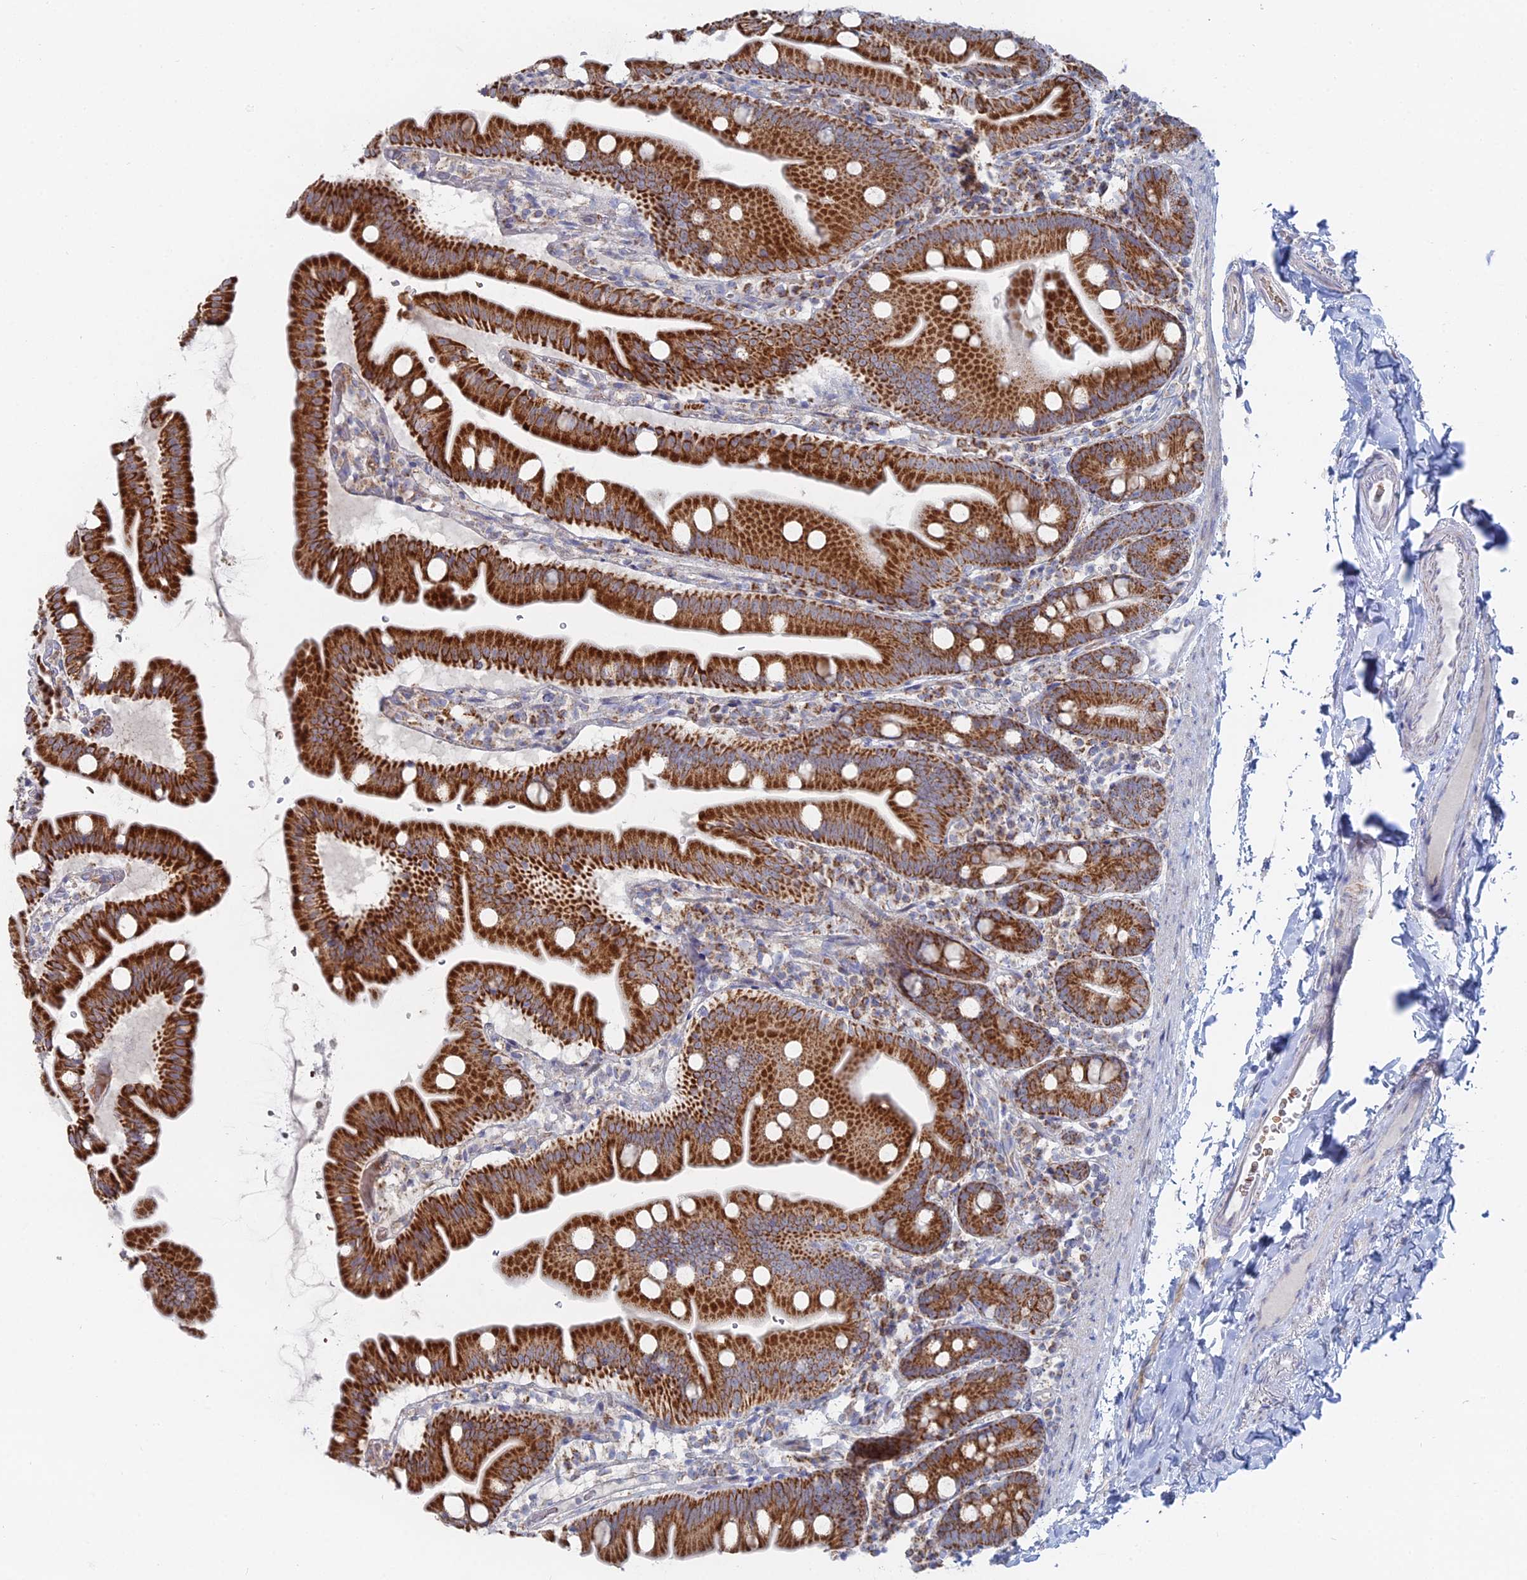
{"staining": {"intensity": "strong", "quantity": ">75%", "location": "cytoplasmic/membranous"}, "tissue": "small intestine", "cell_type": "Glandular cells", "image_type": "normal", "snomed": [{"axis": "morphology", "description": "Normal tissue, NOS"}, {"axis": "topography", "description": "Small intestine"}], "caption": "A high amount of strong cytoplasmic/membranous positivity is present in approximately >75% of glandular cells in unremarkable small intestine.", "gene": "MPC1", "patient": {"sex": "female", "age": 68}}